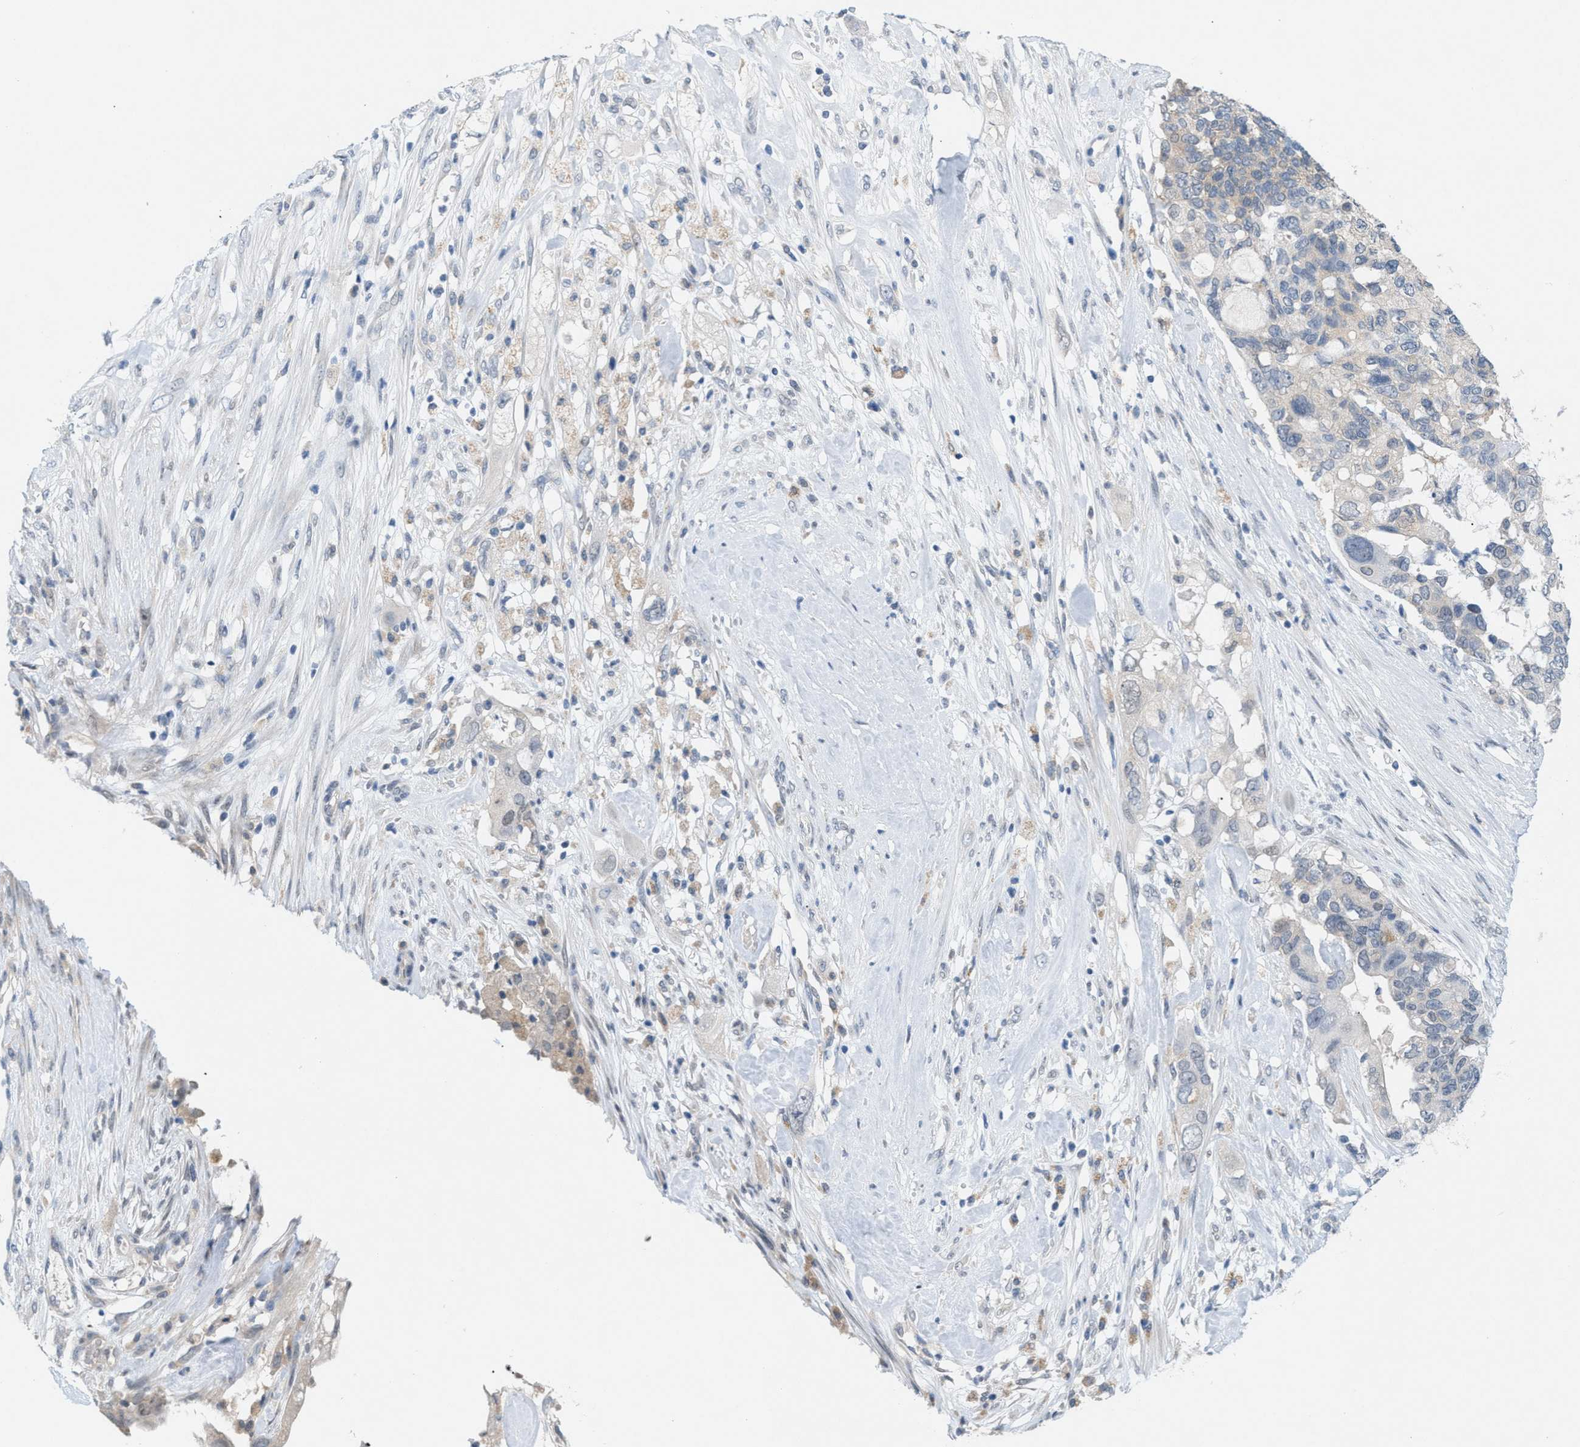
{"staining": {"intensity": "weak", "quantity": "<25%", "location": "cytoplasmic/membranous"}, "tissue": "pancreatic cancer", "cell_type": "Tumor cells", "image_type": "cancer", "snomed": [{"axis": "morphology", "description": "Adenocarcinoma, NOS"}, {"axis": "topography", "description": "Pancreas"}], "caption": "High magnification brightfield microscopy of pancreatic cancer (adenocarcinoma) stained with DAB (brown) and counterstained with hematoxylin (blue): tumor cells show no significant expression.", "gene": "WIPI2", "patient": {"sex": "female", "age": 56}}